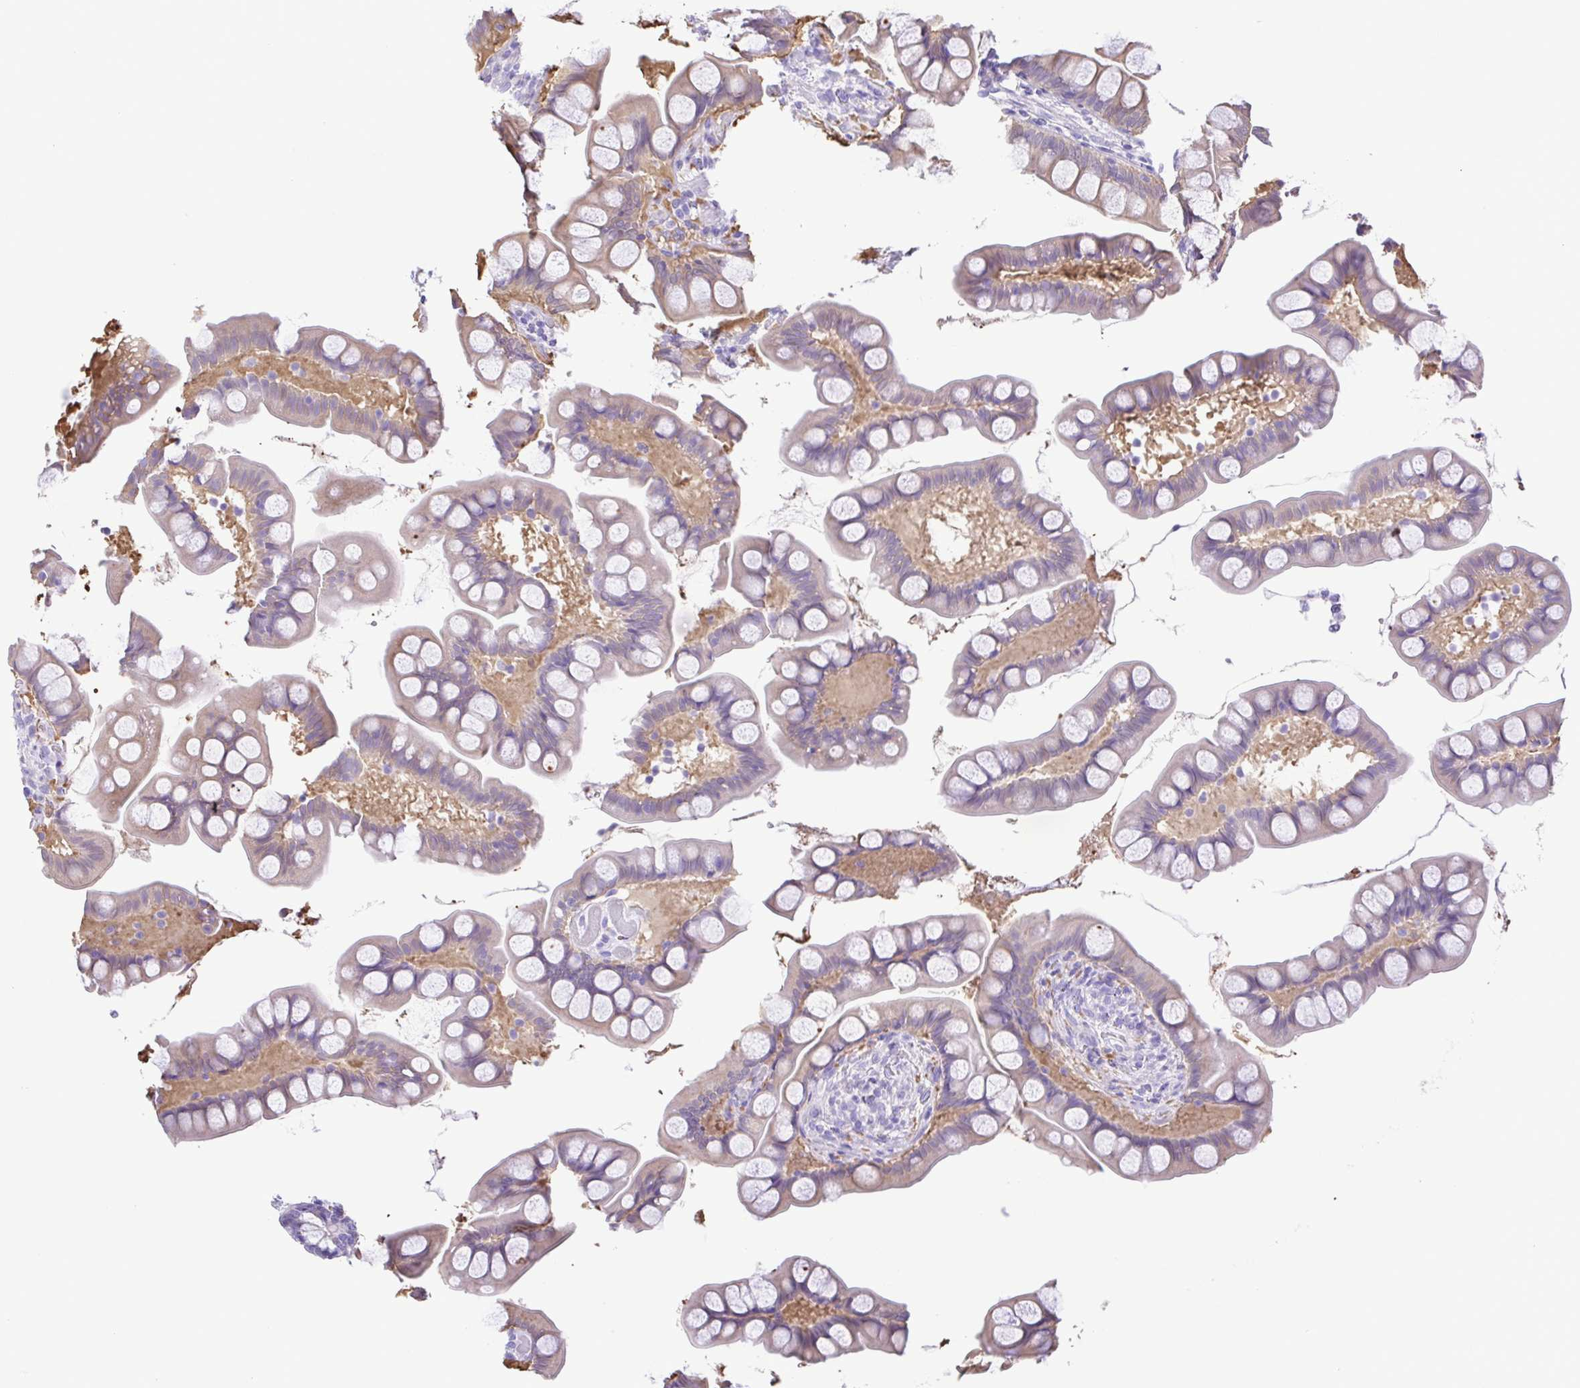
{"staining": {"intensity": "moderate", "quantity": "25%-75%", "location": "cytoplasmic/membranous"}, "tissue": "small intestine", "cell_type": "Glandular cells", "image_type": "normal", "snomed": [{"axis": "morphology", "description": "Normal tissue, NOS"}, {"axis": "topography", "description": "Small intestine"}], "caption": "Glandular cells display moderate cytoplasmic/membranous positivity in approximately 25%-75% of cells in benign small intestine.", "gene": "GPR17", "patient": {"sex": "male", "age": 70}}